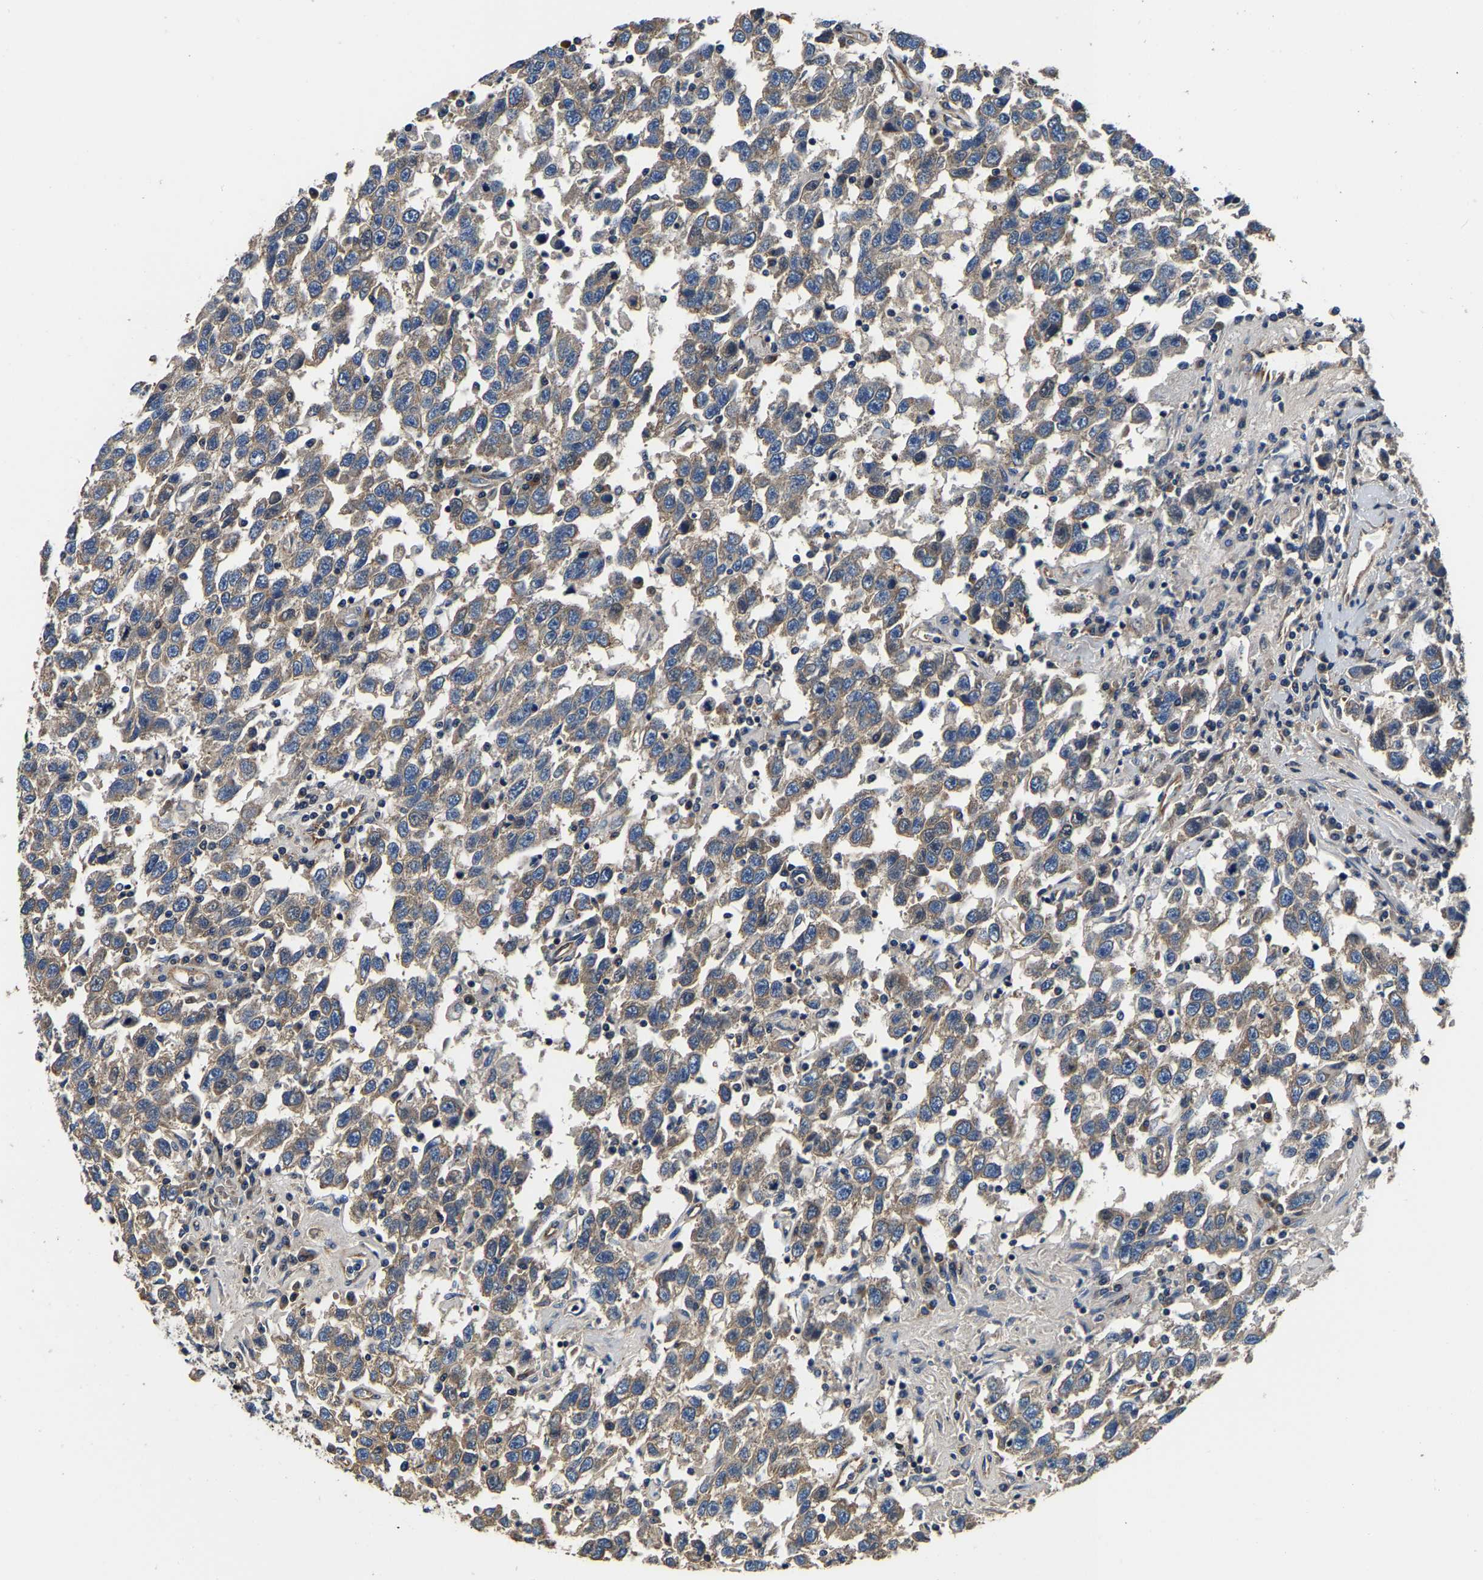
{"staining": {"intensity": "weak", "quantity": ">75%", "location": "cytoplasmic/membranous"}, "tissue": "testis cancer", "cell_type": "Tumor cells", "image_type": "cancer", "snomed": [{"axis": "morphology", "description": "Seminoma, NOS"}, {"axis": "topography", "description": "Testis"}], "caption": "Immunohistochemistry (IHC) micrograph of testis seminoma stained for a protein (brown), which shows low levels of weak cytoplasmic/membranous expression in approximately >75% of tumor cells.", "gene": "SH3GLB1", "patient": {"sex": "male", "age": 41}}